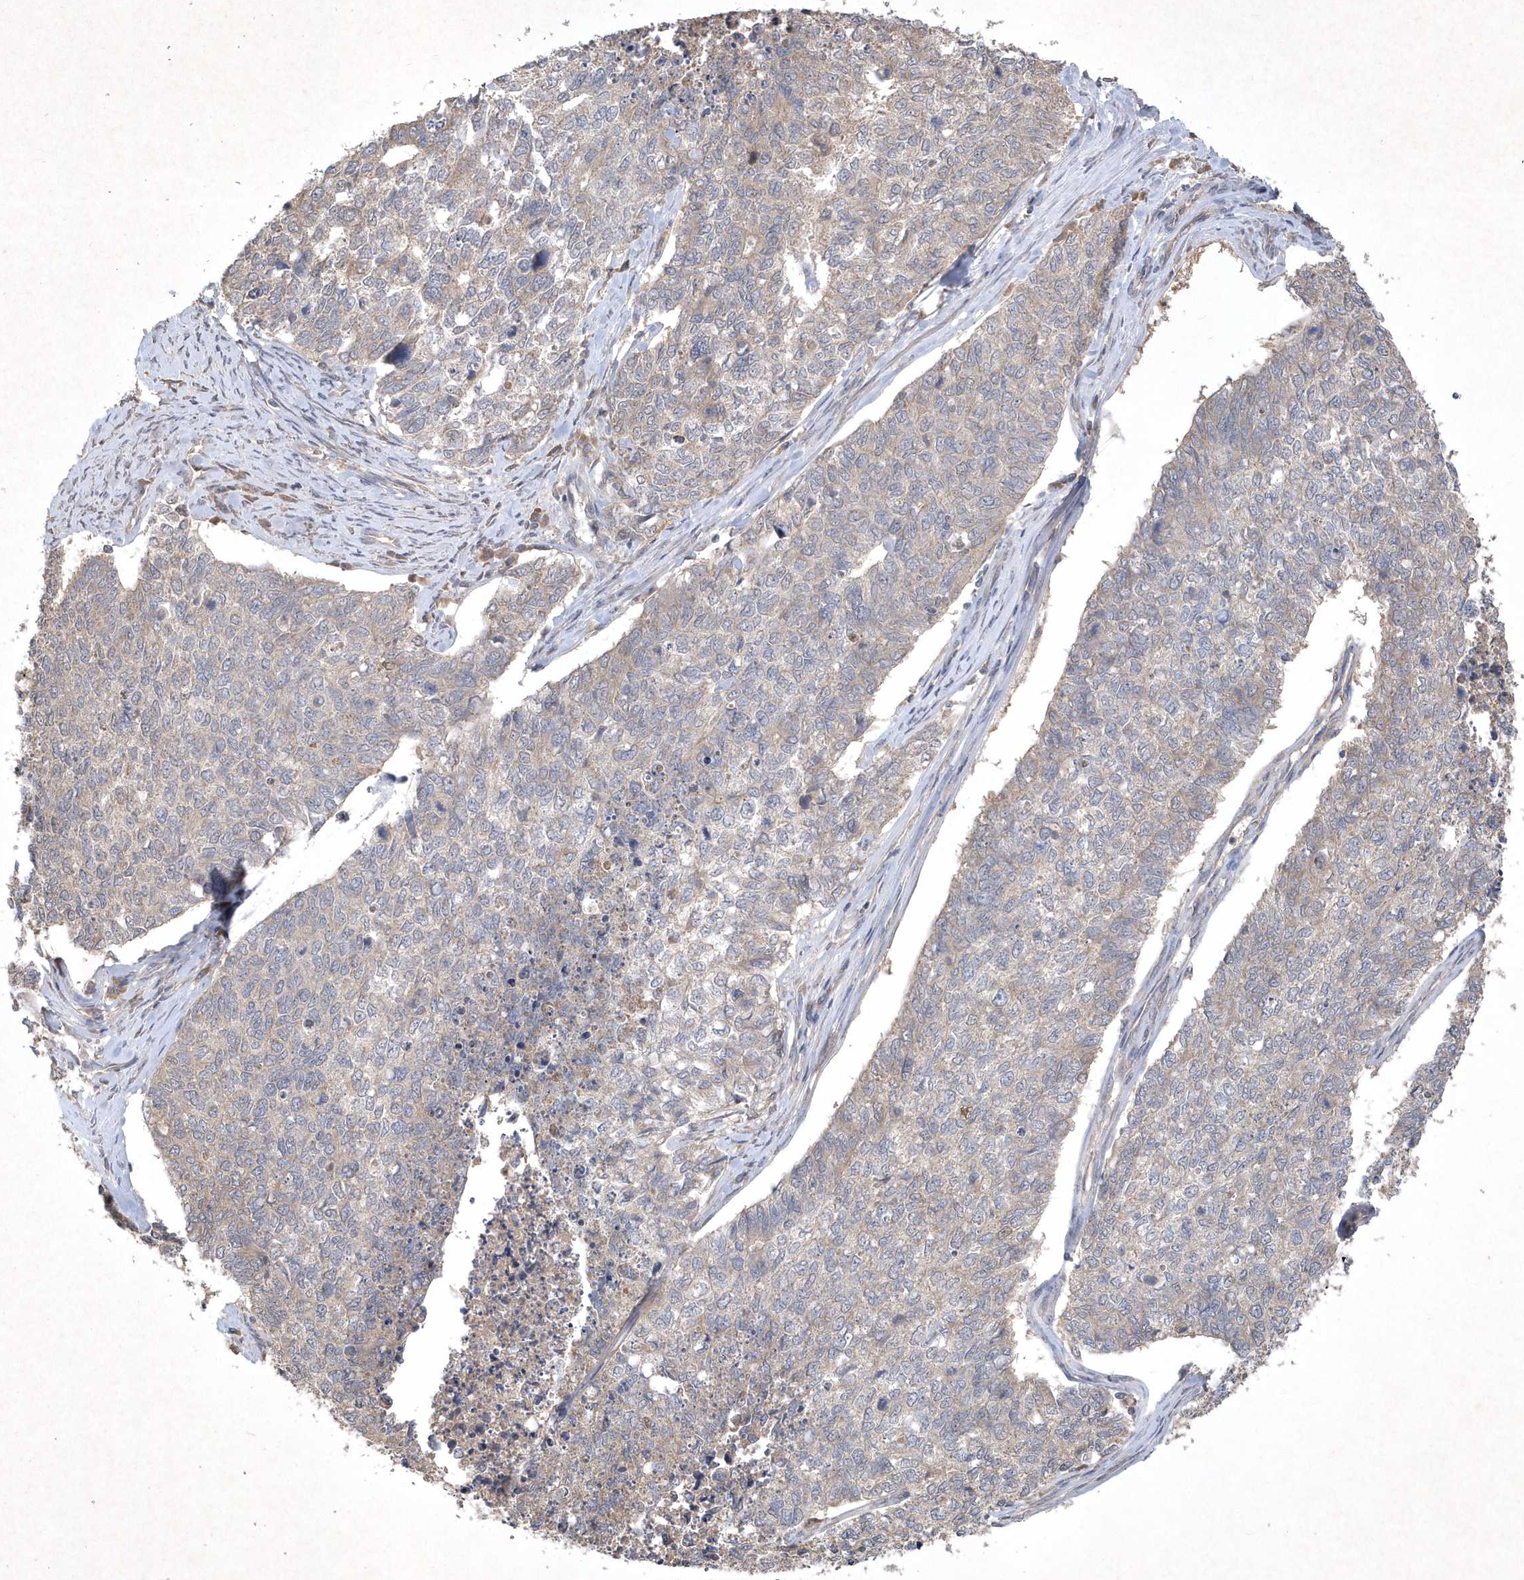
{"staining": {"intensity": "negative", "quantity": "none", "location": "none"}, "tissue": "cervical cancer", "cell_type": "Tumor cells", "image_type": "cancer", "snomed": [{"axis": "morphology", "description": "Squamous cell carcinoma, NOS"}, {"axis": "topography", "description": "Cervix"}], "caption": "Immunohistochemistry photomicrograph of neoplastic tissue: human cervical squamous cell carcinoma stained with DAB (3,3'-diaminobenzidine) reveals no significant protein positivity in tumor cells.", "gene": "AKR7A2", "patient": {"sex": "female", "age": 63}}